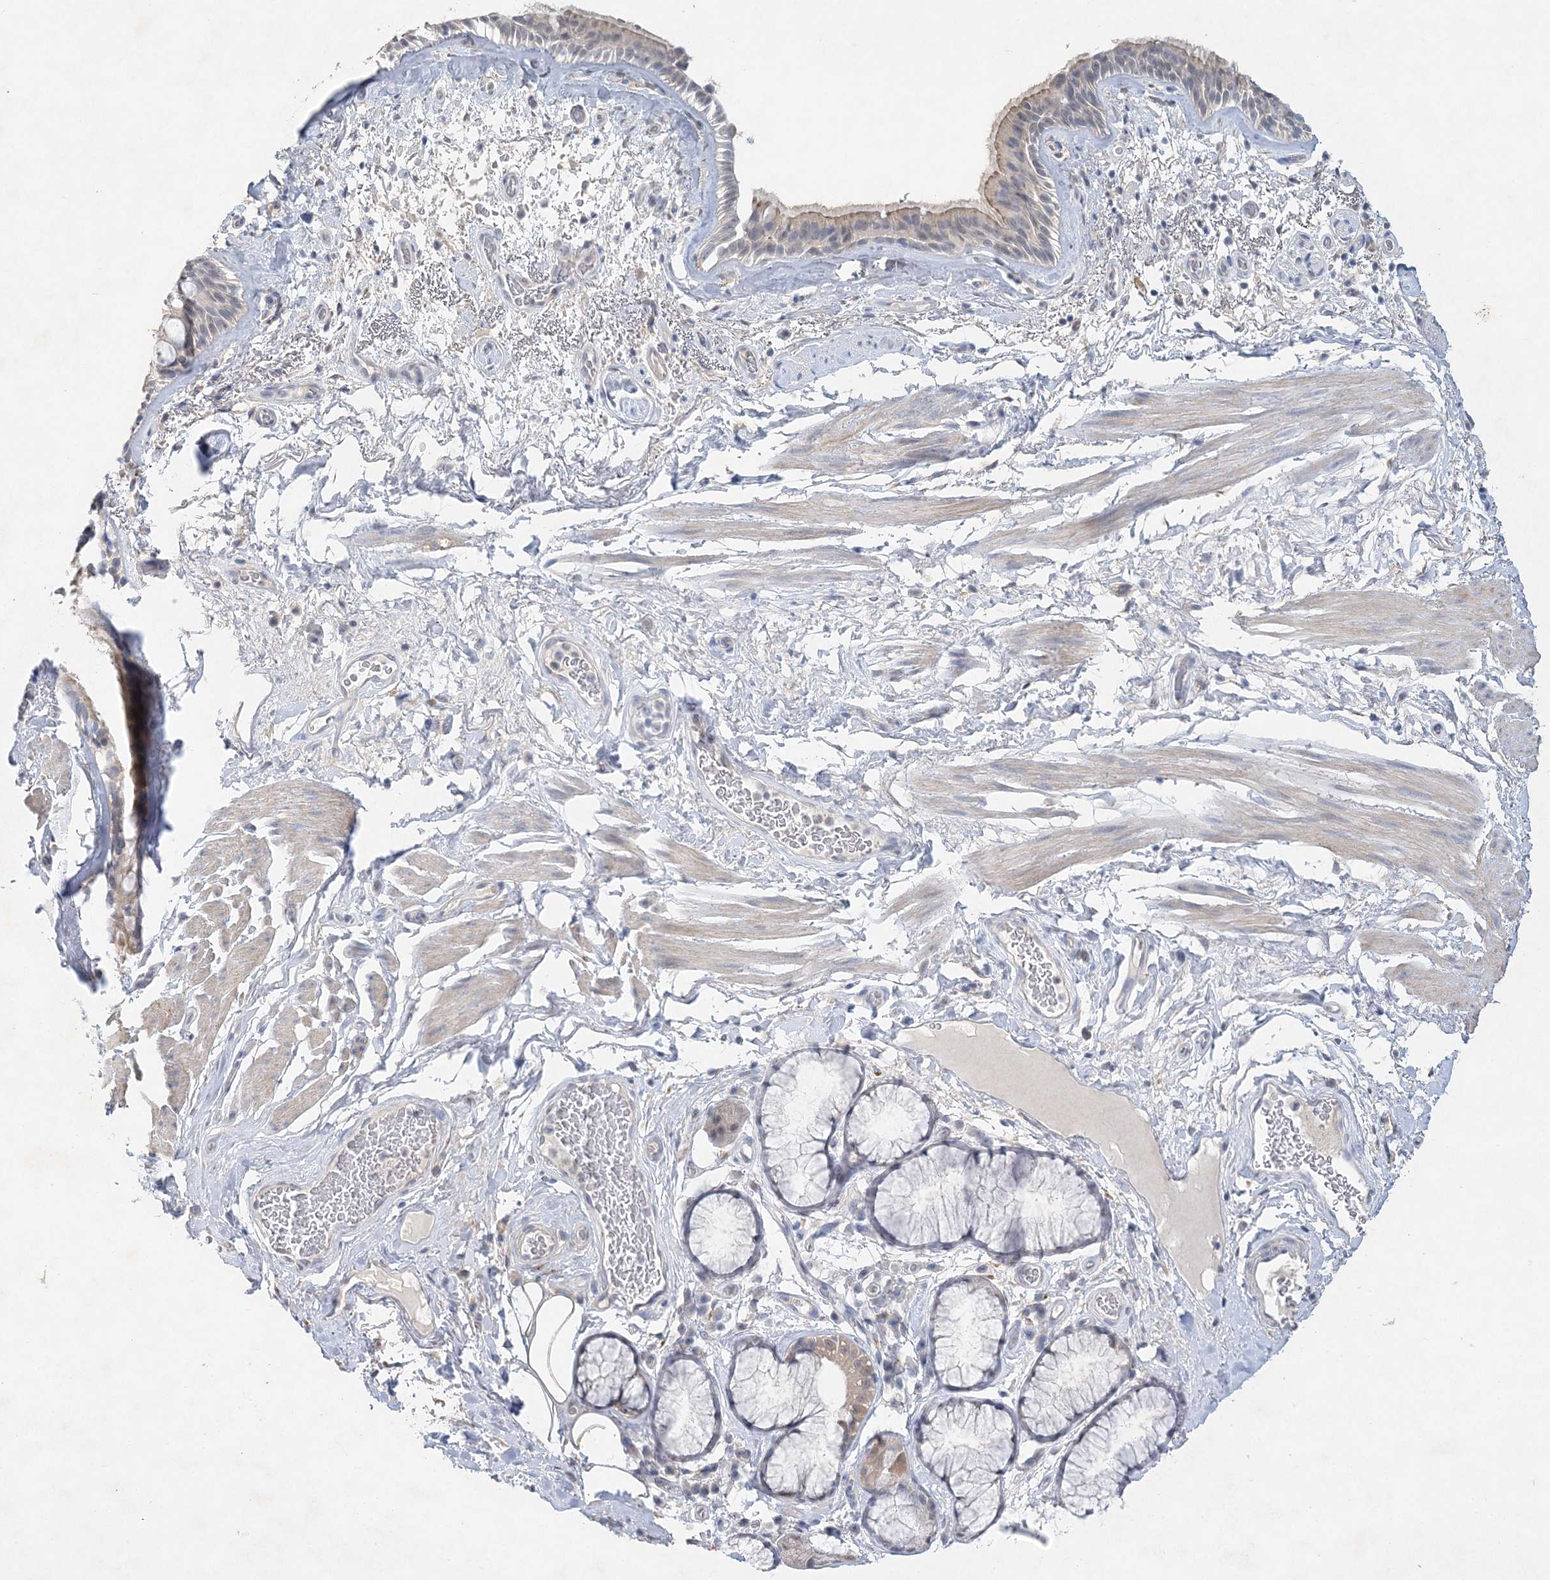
{"staining": {"intensity": "weak", "quantity": "25%-75%", "location": "cytoplasmic/membranous"}, "tissue": "bronchus", "cell_type": "Respiratory epithelial cells", "image_type": "normal", "snomed": [{"axis": "morphology", "description": "Normal tissue, NOS"}, {"axis": "topography", "description": "Cartilage tissue"}], "caption": "Immunohistochemistry photomicrograph of benign bronchus: bronchus stained using immunohistochemistry (IHC) displays low levels of weak protein expression localized specifically in the cytoplasmic/membranous of respiratory epithelial cells, appearing as a cytoplasmic/membranous brown color.", "gene": "MAT2B", "patient": {"sex": "female", "age": 63}}